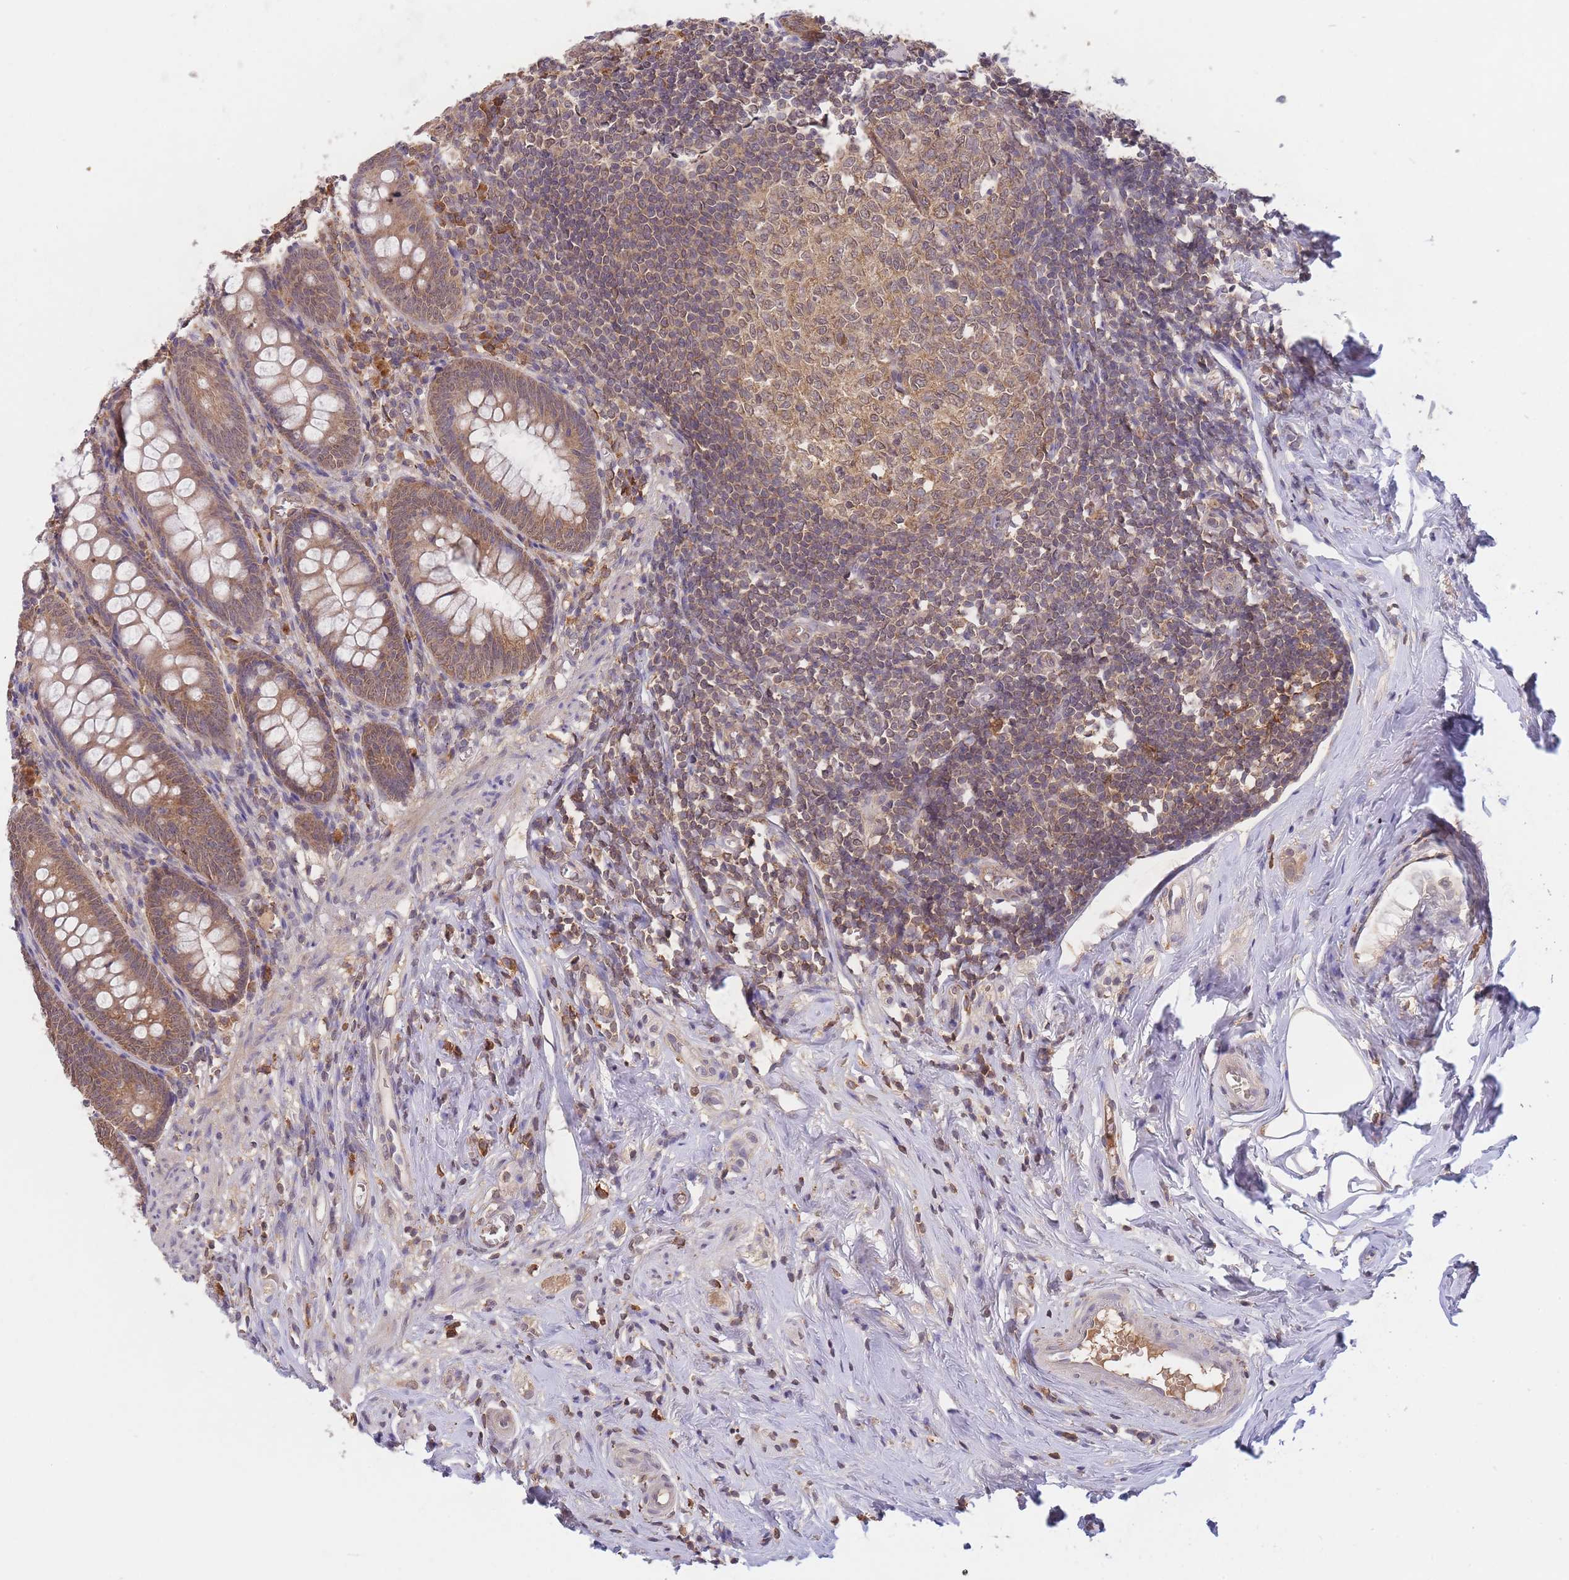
{"staining": {"intensity": "moderate", "quantity": ">75%", "location": "cytoplasmic/membranous"}, "tissue": "appendix", "cell_type": "Glandular cells", "image_type": "normal", "snomed": [{"axis": "morphology", "description": "Normal tissue, NOS"}, {"axis": "topography", "description": "Appendix"}], "caption": "Appendix stained with DAB (3,3'-diaminobenzidine) immunohistochemistry shows medium levels of moderate cytoplasmic/membranous expression in about >75% of glandular cells. The staining was performed using DAB (3,3'-diaminobenzidine), with brown indicating positive protein expression. Nuclei are stained blue with hematoxylin.", "gene": "PIP4P1", "patient": {"sex": "female", "age": 51}}